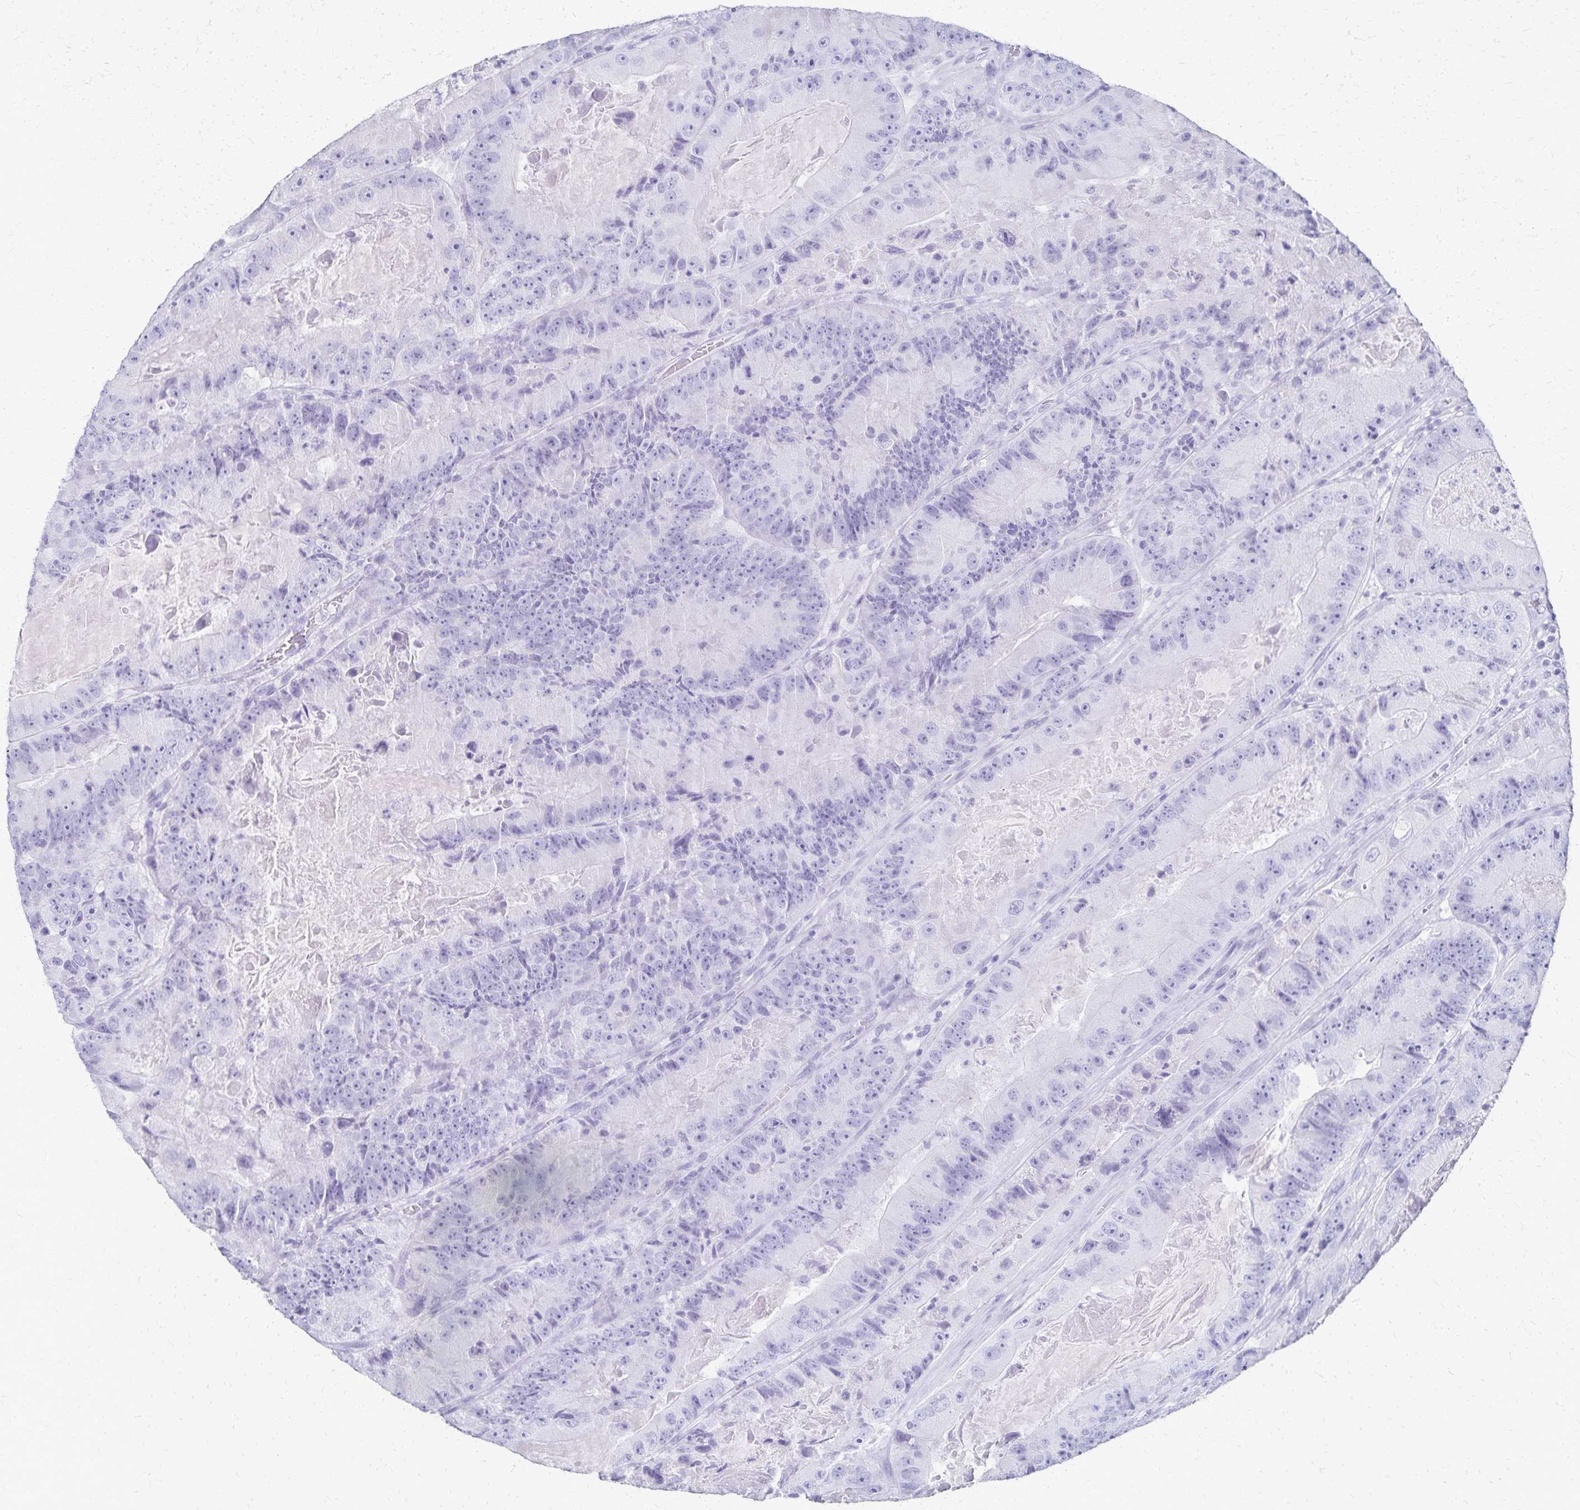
{"staining": {"intensity": "negative", "quantity": "none", "location": "none"}, "tissue": "colorectal cancer", "cell_type": "Tumor cells", "image_type": "cancer", "snomed": [{"axis": "morphology", "description": "Adenocarcinoma, NOS"}, {"axis": "topography", "description": "Colon"}], "caption": "Immunohistochemistry photomicrograph of neoplastic tissue: human adenocarcinoma (colorectal) stained with DAB (3,3'-diaminobenzidine) reveals no significant protein staining in tumor cells. Nuclei are stained in blue.", "gene": "GIP", "patient": {"sex": "female", "age": 86}}